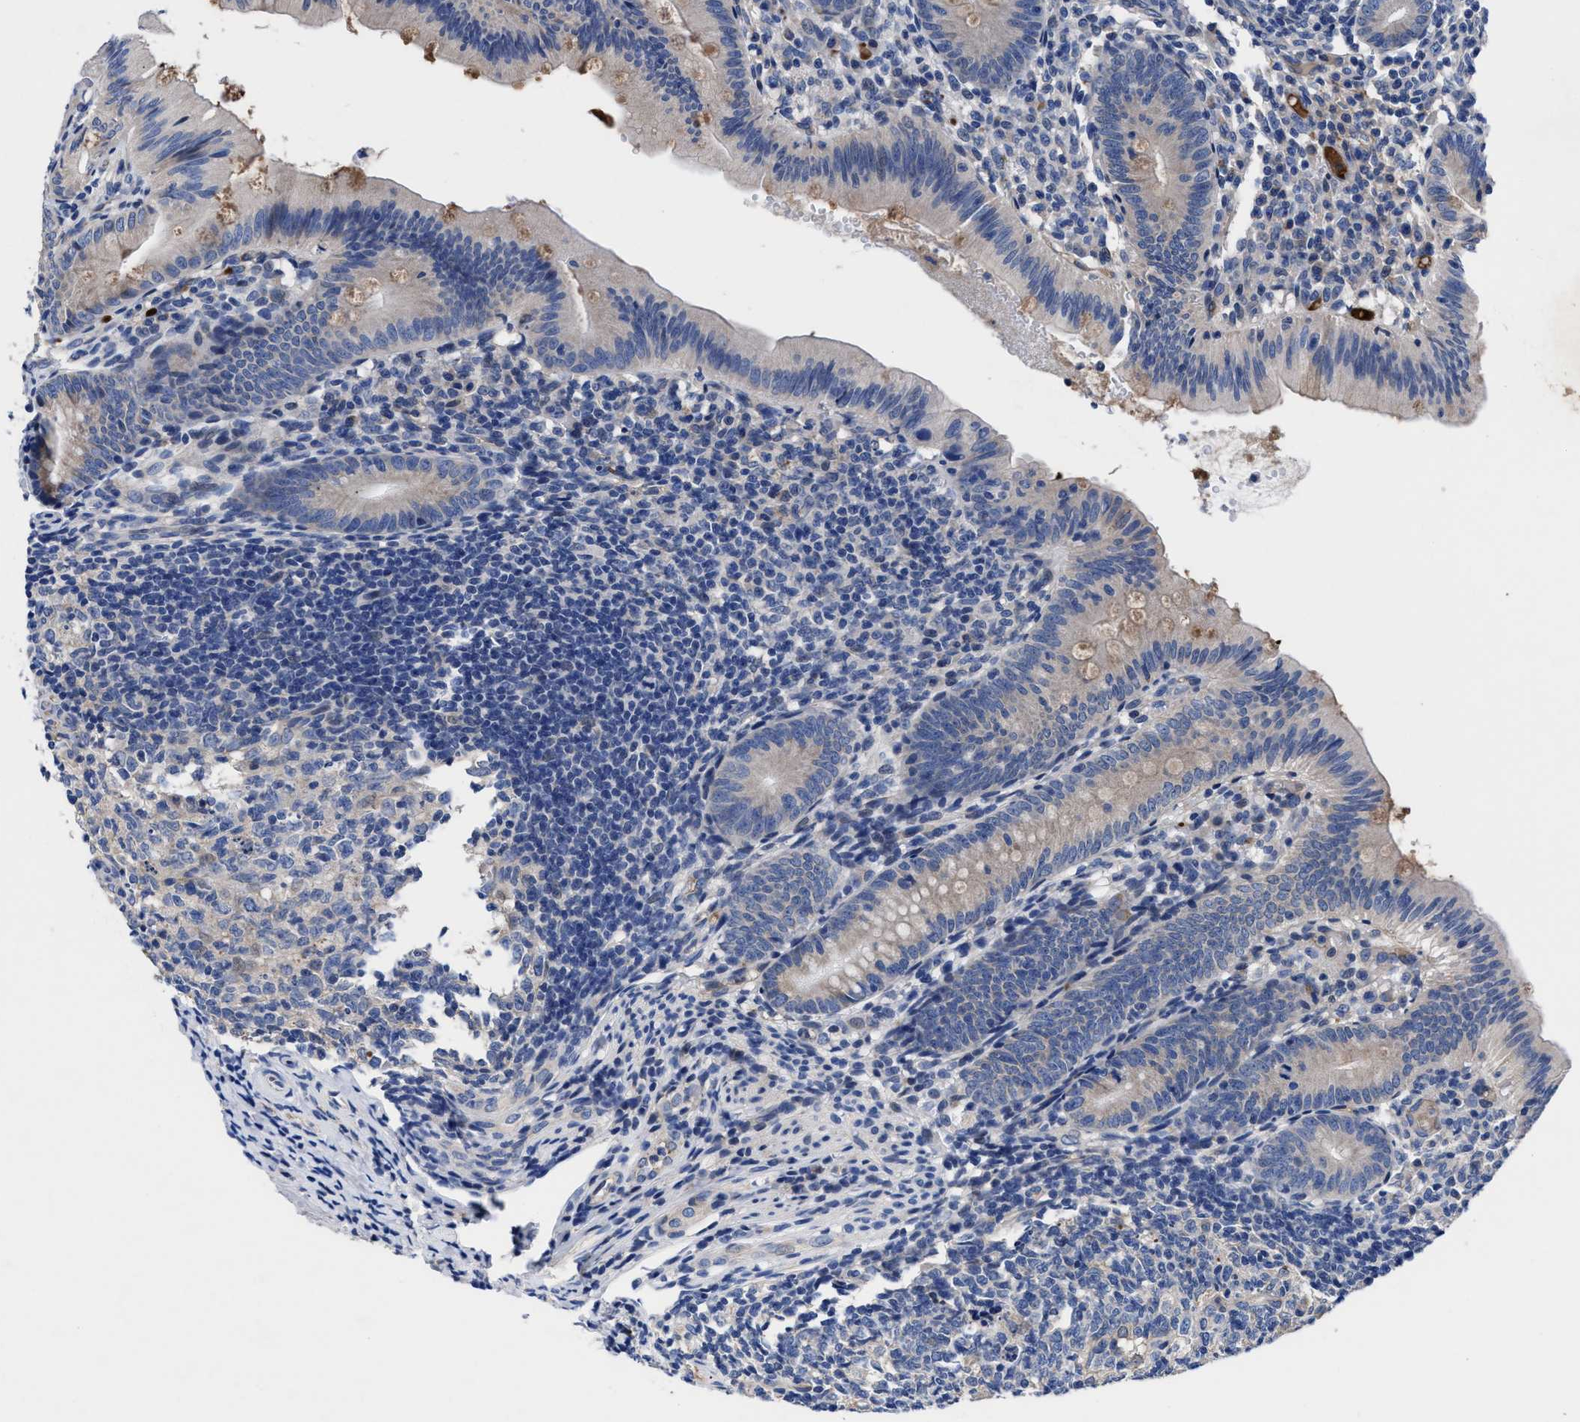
{"staining": {"intensity": "weak", "quantity": "25%-75%", "location": "cytoplasmic/membranous"}, "tissue": "appendix", "cell_type": "Glandular cells", "image_type": "normal", "snomed": [{"axis": "morphology", "description": "Normal tissue, NOS"}, {"axis": "topography", "description": "Appendix"}], "caption": "Immunohistochemistry micrograph of unremarkable appendix: human appendix stained using immunohistochemistry shows low levels of weak protein expression localized specifically in the cytoplasmic/membranous of glandular cells, appearing as a cytoplasmic/membranous brown color.", "gene": "DHRS13", "patient": {"sex": "male", "age": 1}}